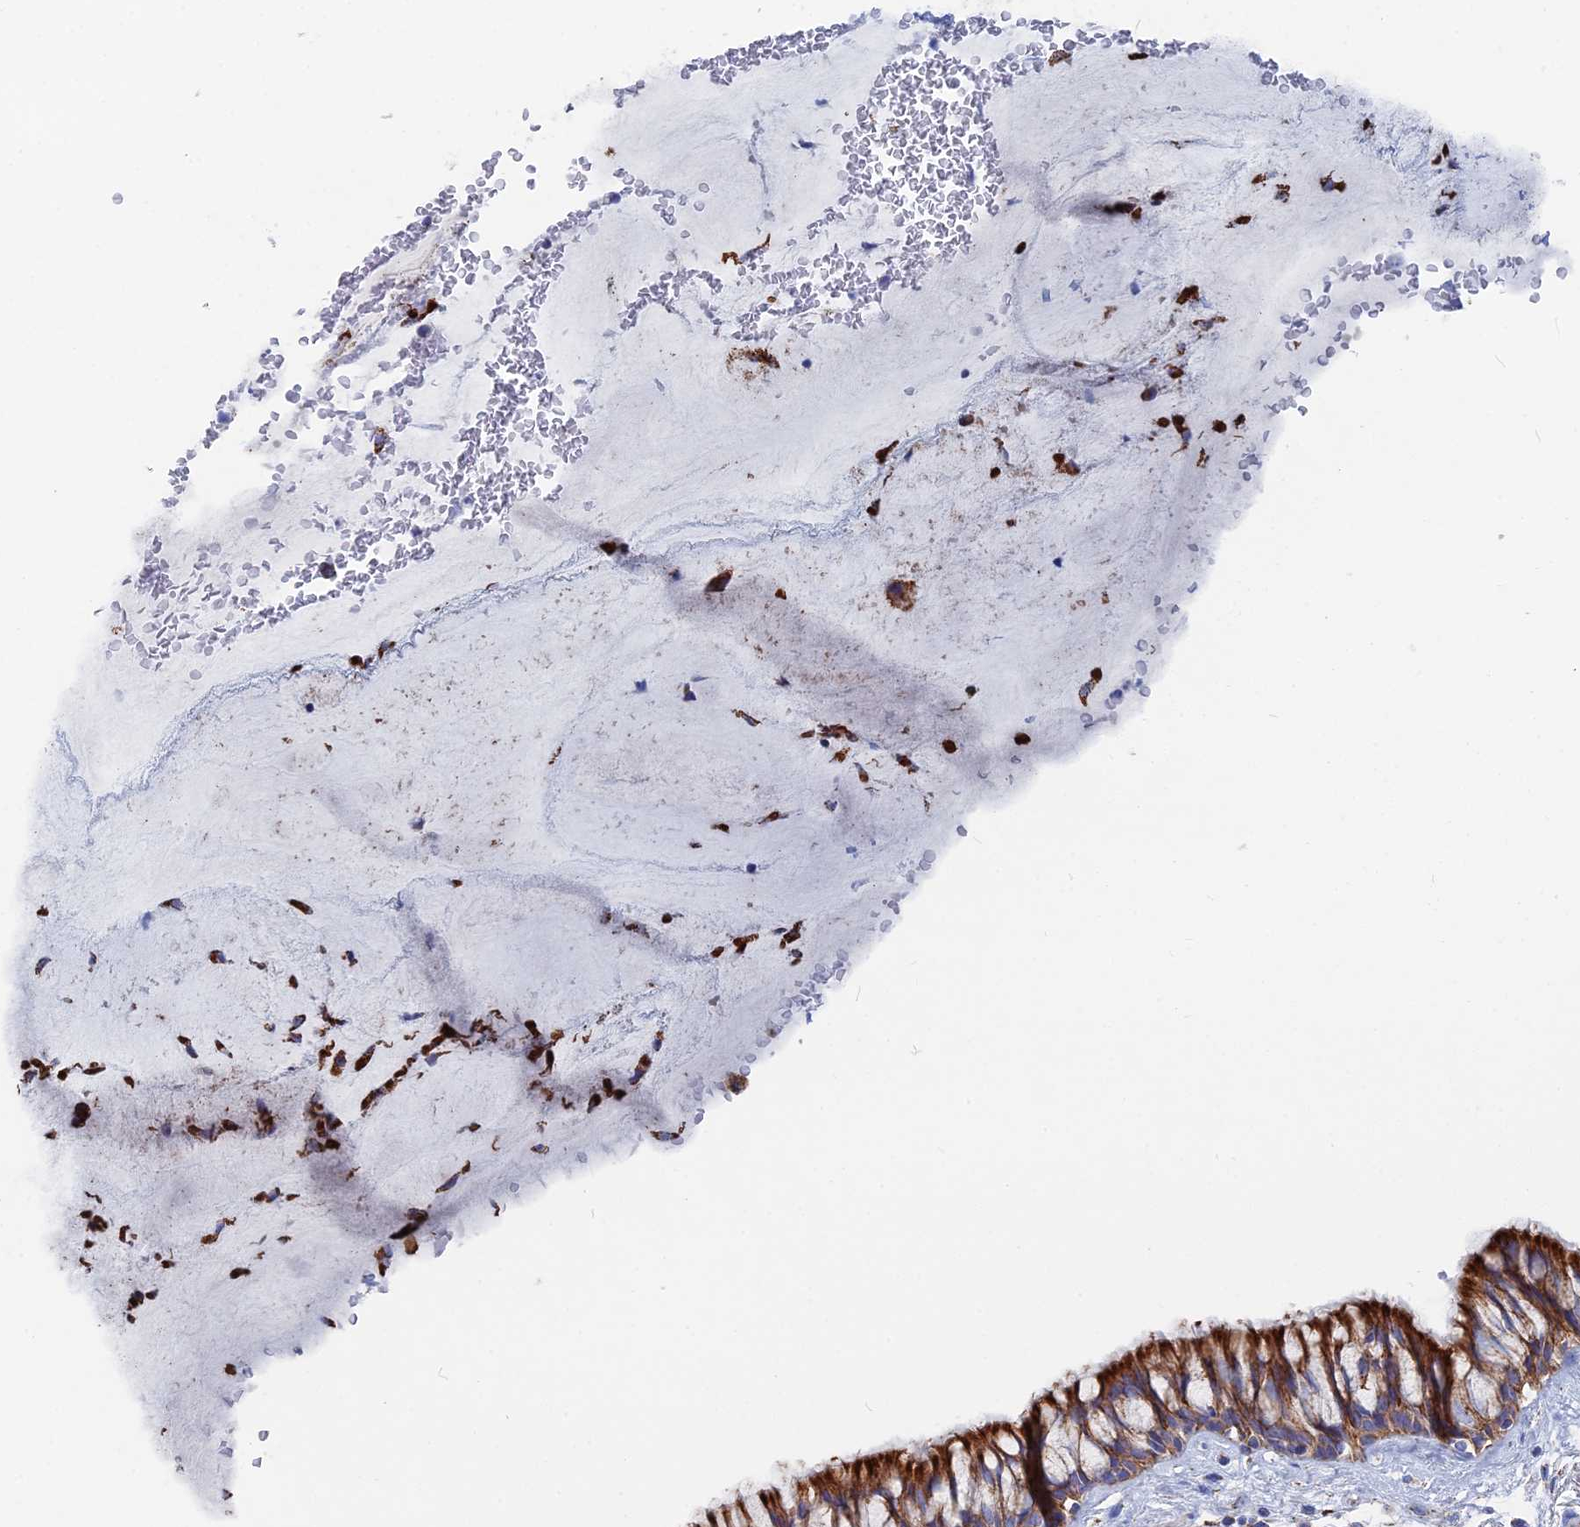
{"staining": {"intensity": "strong", "quantity": ">75%", "location": "cytoplasmic/membranous"}, "tissue": "bronchus", "cell_type": "Respiratory epithelial cells", "image_type": "normal", "snomed": [{"axis": "morphology", "description": "Normal tissue, NOS"}, {"axis": "topography", "description": "Bronchus"}], "caption": "High-power microscopy captured an IHC photomicrograph of normal bronchus, revealing strong cytoplasmic/membranous expression in approximately >75% of respiratory epithelial cells.", "gene": "IFT80", "patient": {"sex": "male", "age": 66}}